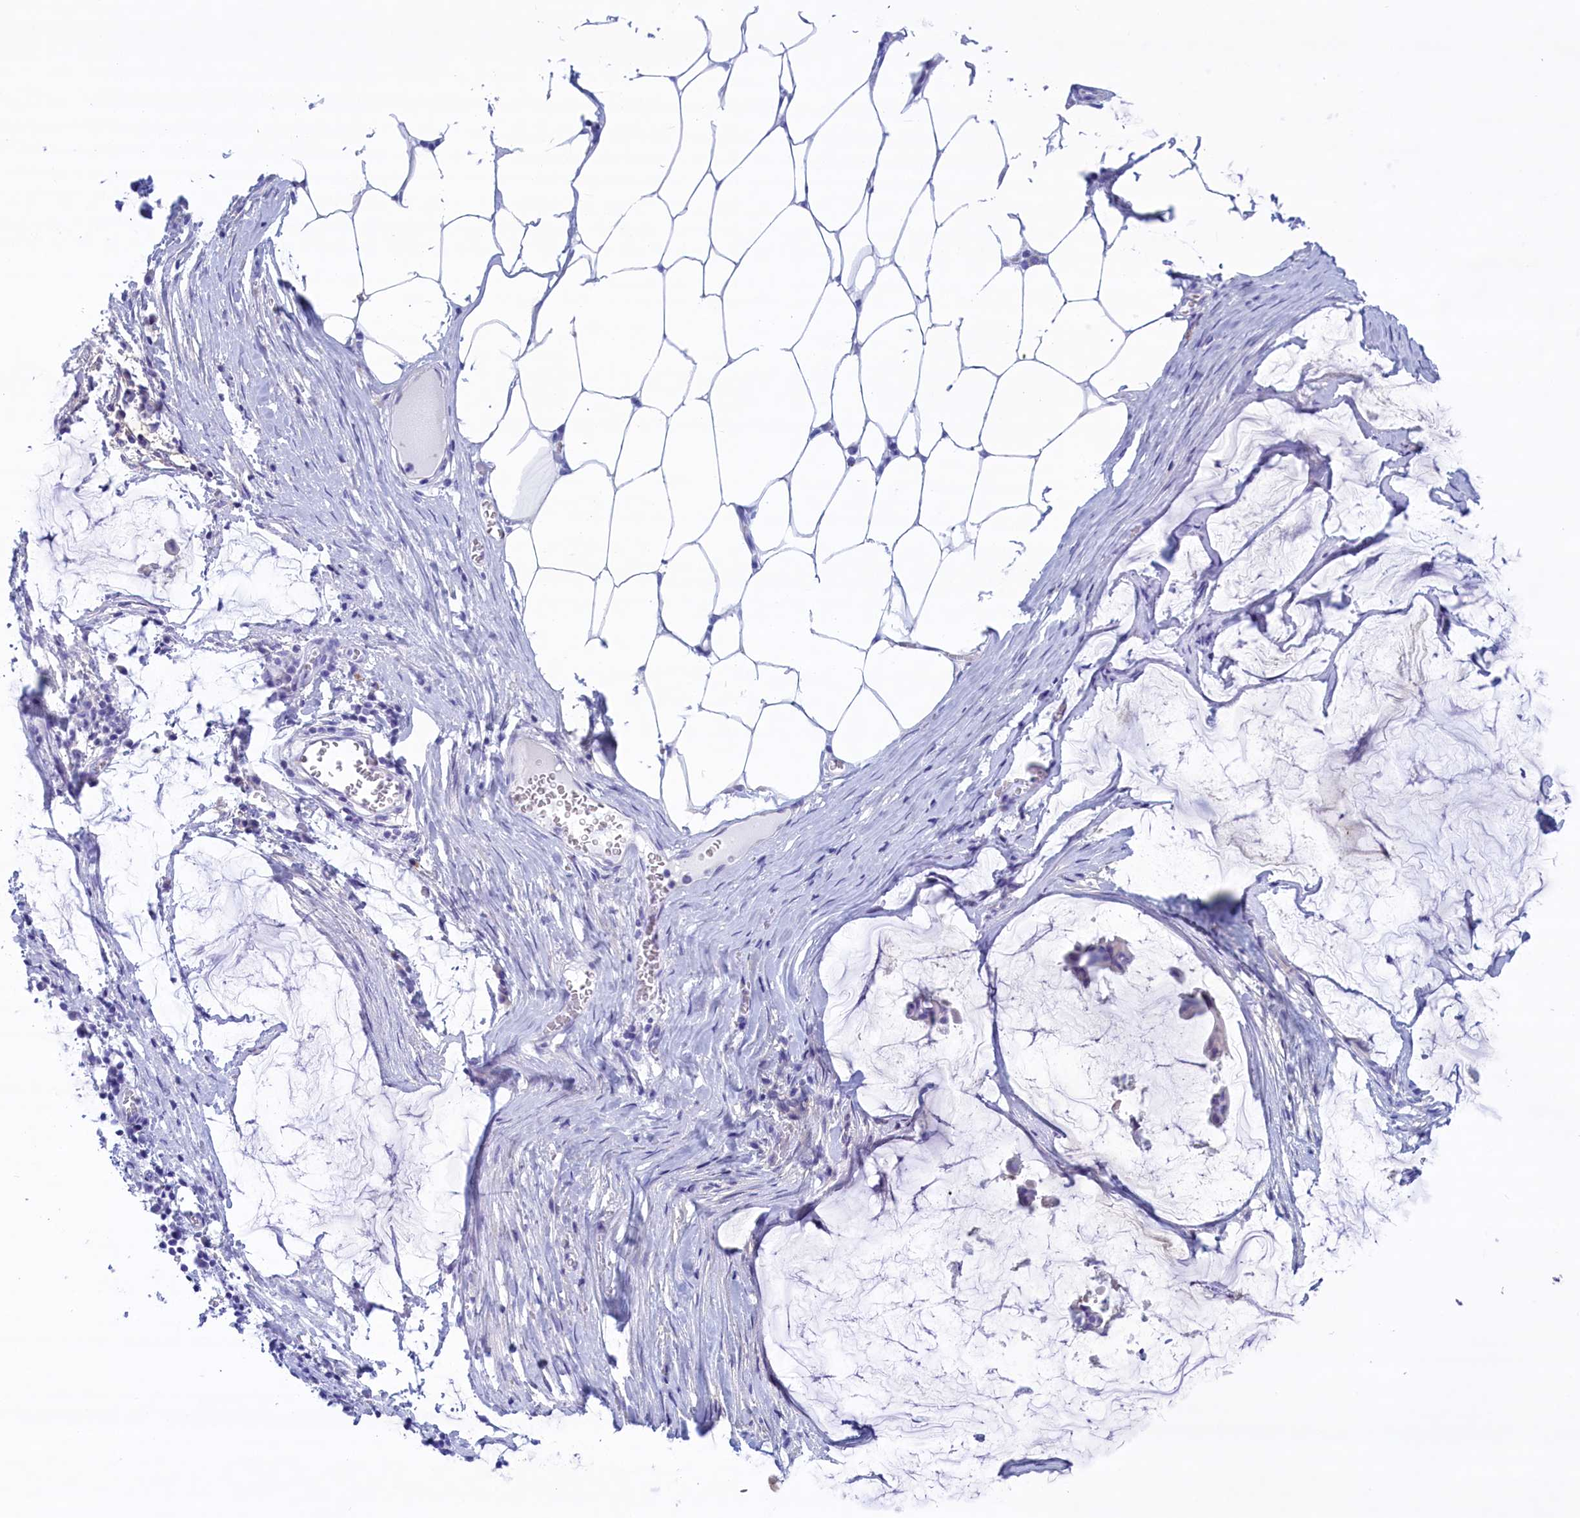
{"staining": {"intensity": "negative", "quantity": "none", "location": "none"}, "tissue": "ovarian cancer", "cell_type": "Tumor cells", "image_type": "cancer", "snomed": [{"axis": "morphology", "description": "Cystadenocarcinoma, mucinous, NOS"}, {"axis": "topography", "description": "Ovary"}], "caption": "IHC of ovarian mucinous cystadenocarcinoma displays no staining in tumor cells.", "gene": "MPV17L2", "patient": {"sex": "female", "age": 73}}